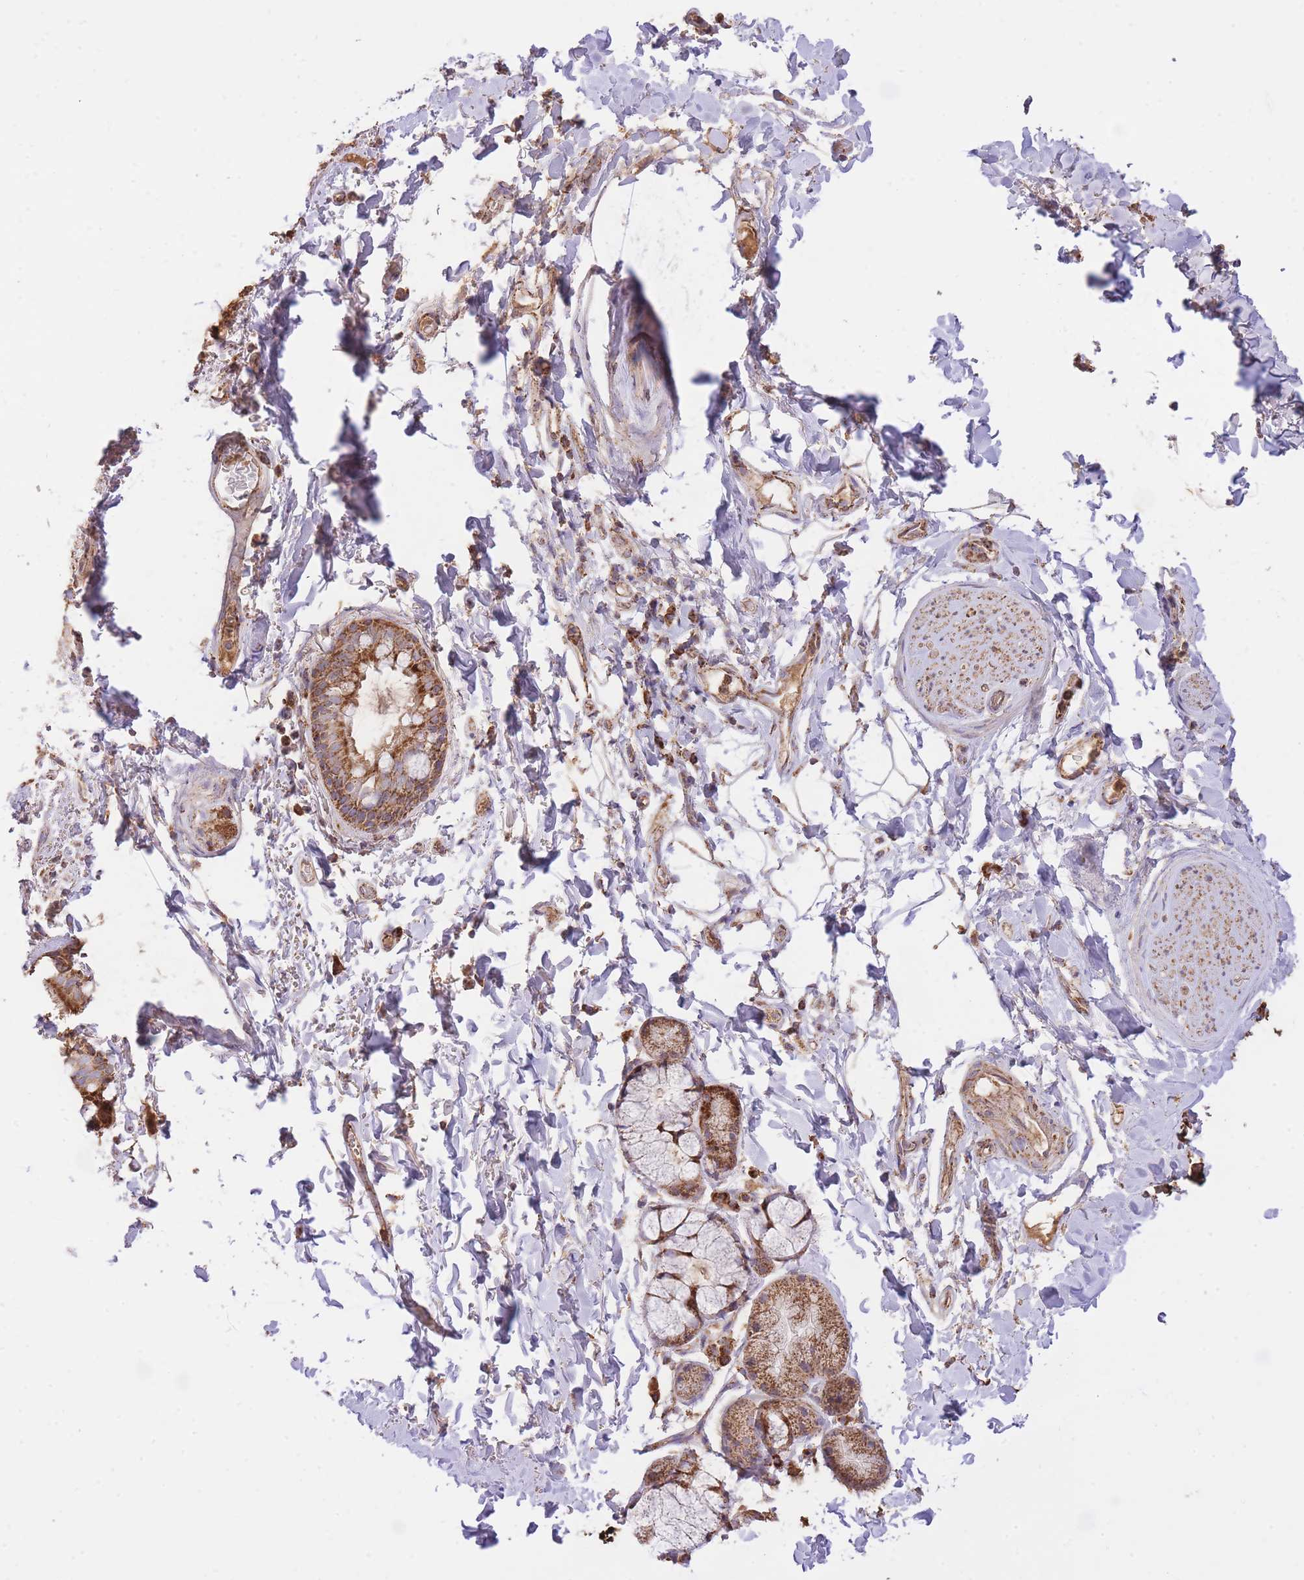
{"staining": {"intensity": "strong", "quantity": ">75%", "location": "cytoplasmic/membranous"}, "tissue": "bronchus", "cell_type": "Respiratory epithelial cells", "image_type": "normal", "snomed": [{"axis": "morphology", "description": "Normal tissue, NOS"}, {"axis": "topography", "description": "Bronchus"}], "caption": "Immunohistochemical staining of benign bronchus demonstrates strong cytoplasmic/membranous protein staining in about >75% of respiratory epithelial cells.", "gene": "PREP", "patient": {"sex": "male", "age": 70}}